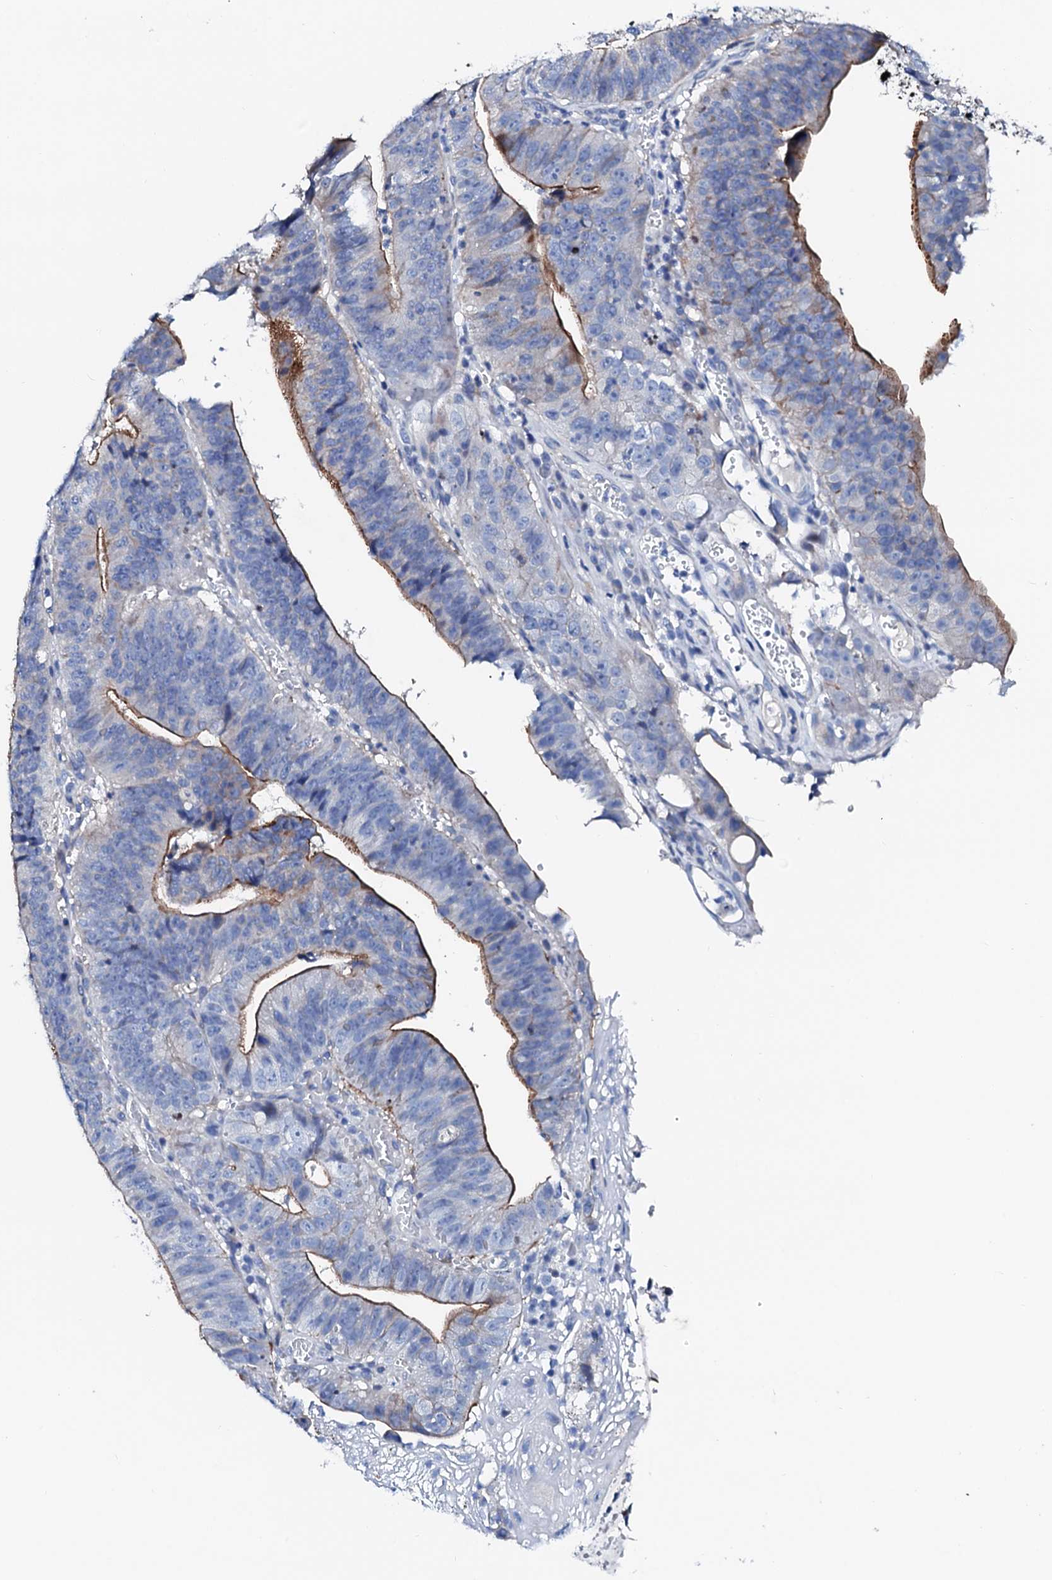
{"staining": {"intensity": "strong", "quantity": "25%-75%", "location": "cytoplasmic/membranous"}, "tissue": "stomach cancer", "cell_type": "Tumor cells", "image_type": "cancer", "snomed": [{"axis": "morphology", "description": "Adenocarcinoma, NOS"}, {"axis": "topography", "description": "Stomach"}], "caption": "Protein staining of stomach cancer (adenocarcinoma) tissue reveals strong cytoplasmic/membranous positivity in about 25%-75% of tumor cells.", "gene": "TRDN", "patient": {"sex": "male", "age": 59}}